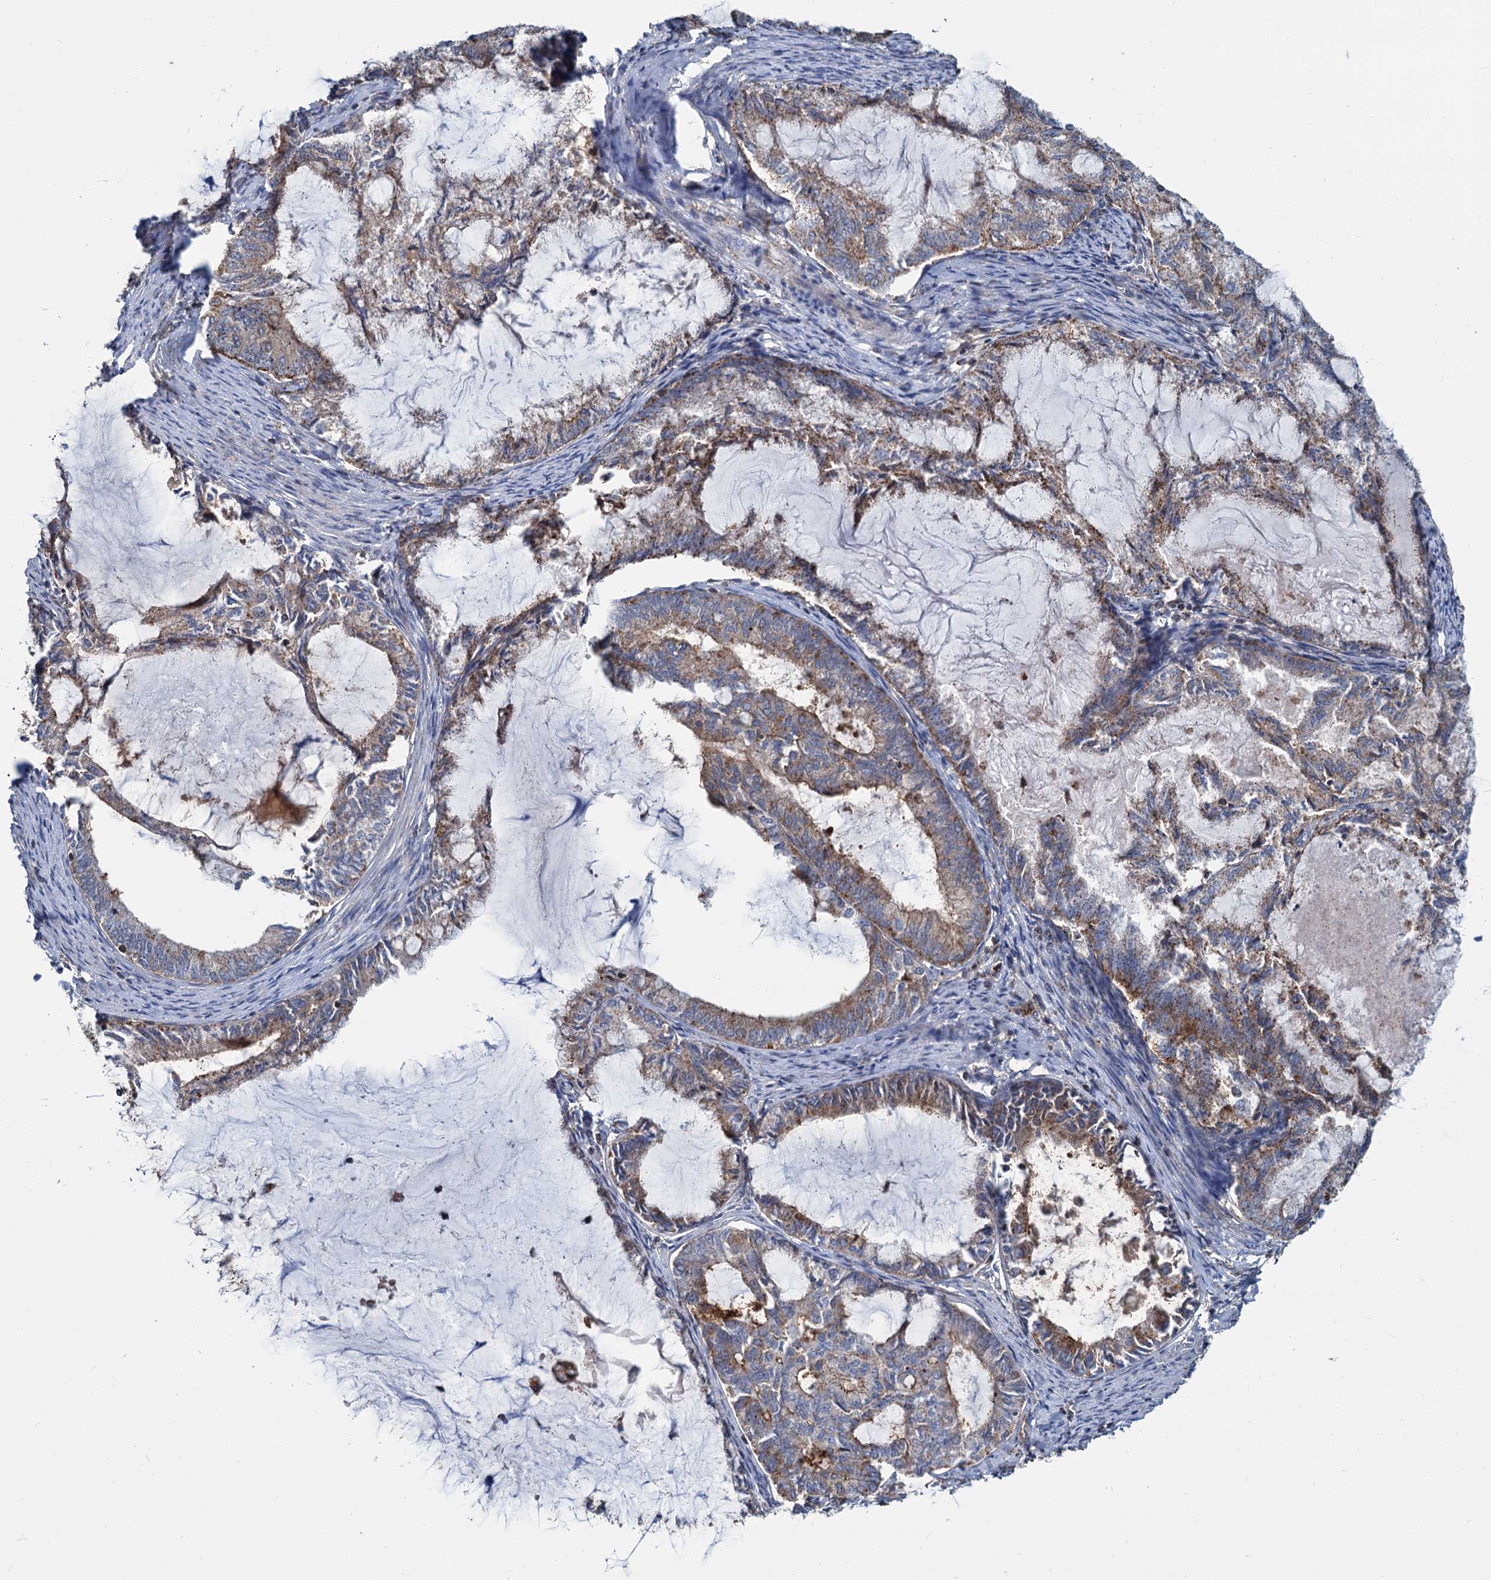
{"staining": {"intensity": "moderate", "quantity": "25%-75%", "location": "cytoplasmic/membranous"}, "tissue": "endometrial cancer", "cell_type": "Tumor cells", "image_type": "cancer", "snomed": [{"axis": "morphology", "description": "Adenocarcinoma, NOS"}, {"axis": "topography", "description": "Endometrium"}], "caption": "The immunohistochemical stain highlights moderate cytoplasmic/membranous staining in tumor cells of endometrial cancer tissue.", "gene": "PSEN1", "patient": {"sex": "female", "age": 86}}